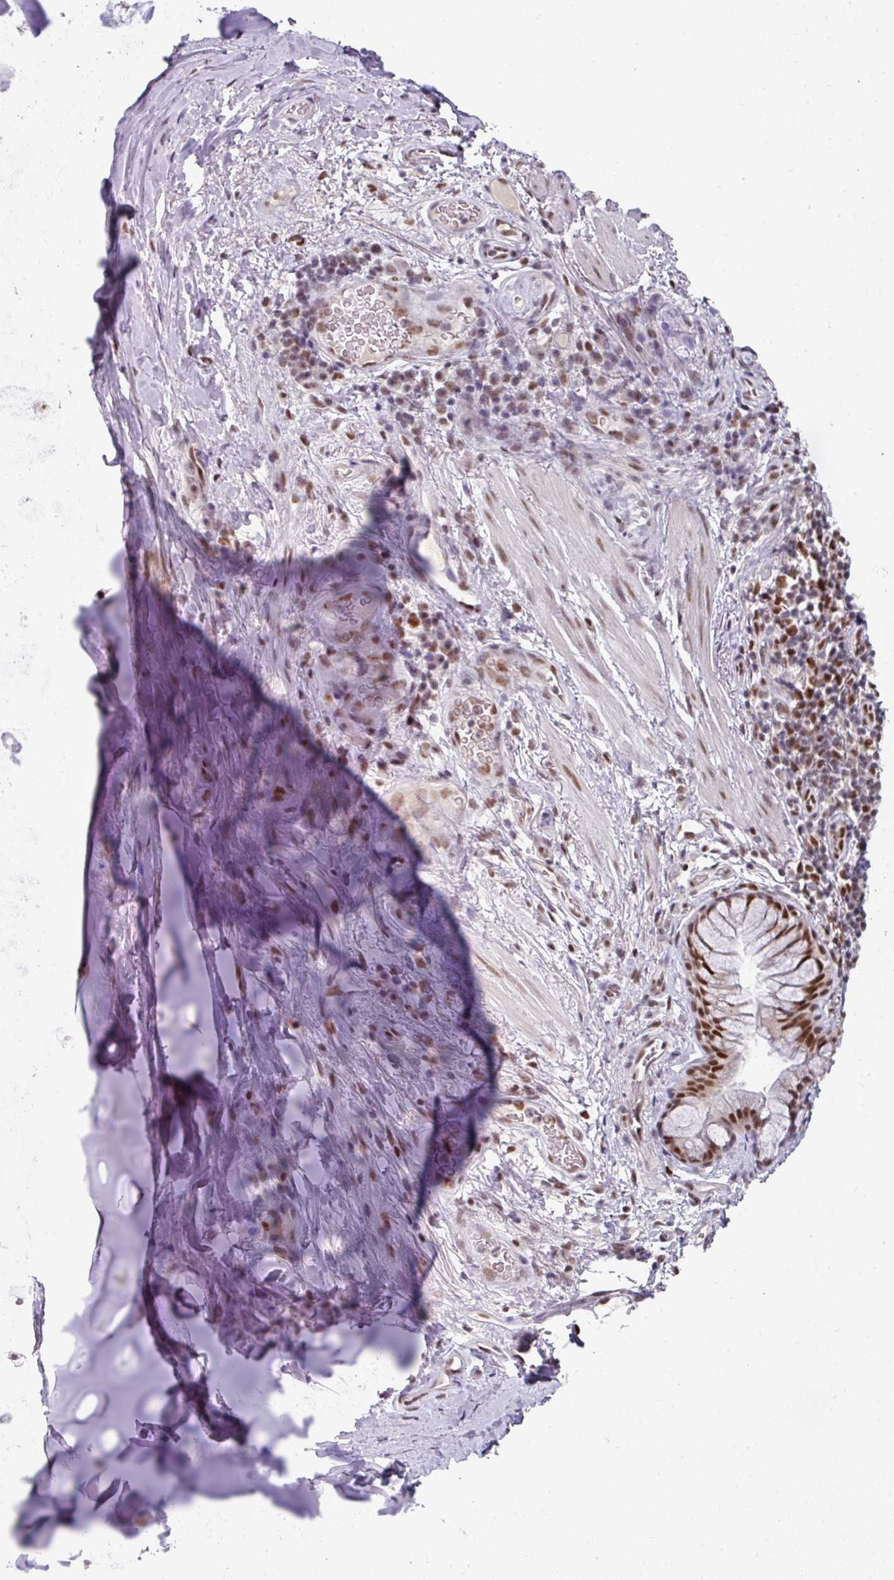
{"staining": {"intensity": "moderate", "quantity": "25%-75%", "location": "nuclear"}, "tissue": "soft tissue", "cell_type": "Chondrocytes", "image_type": "normal", "snomed": [{"axis": "morphology", "description": "Normal tissue, NOS"}, {"axis": "topography", "description": "Cartilage tissue"}, {"axis": "topography", "description": "Bronchus"}], "caption": "Brown immunohistochemical staining in unremarkable human soft tissue exhibits moderate nuclear positivity in approximately 25%-75% of chondrocytes.", "gene": "ENSG00000283782", "patient": {"sex": "male", "age": 58}}